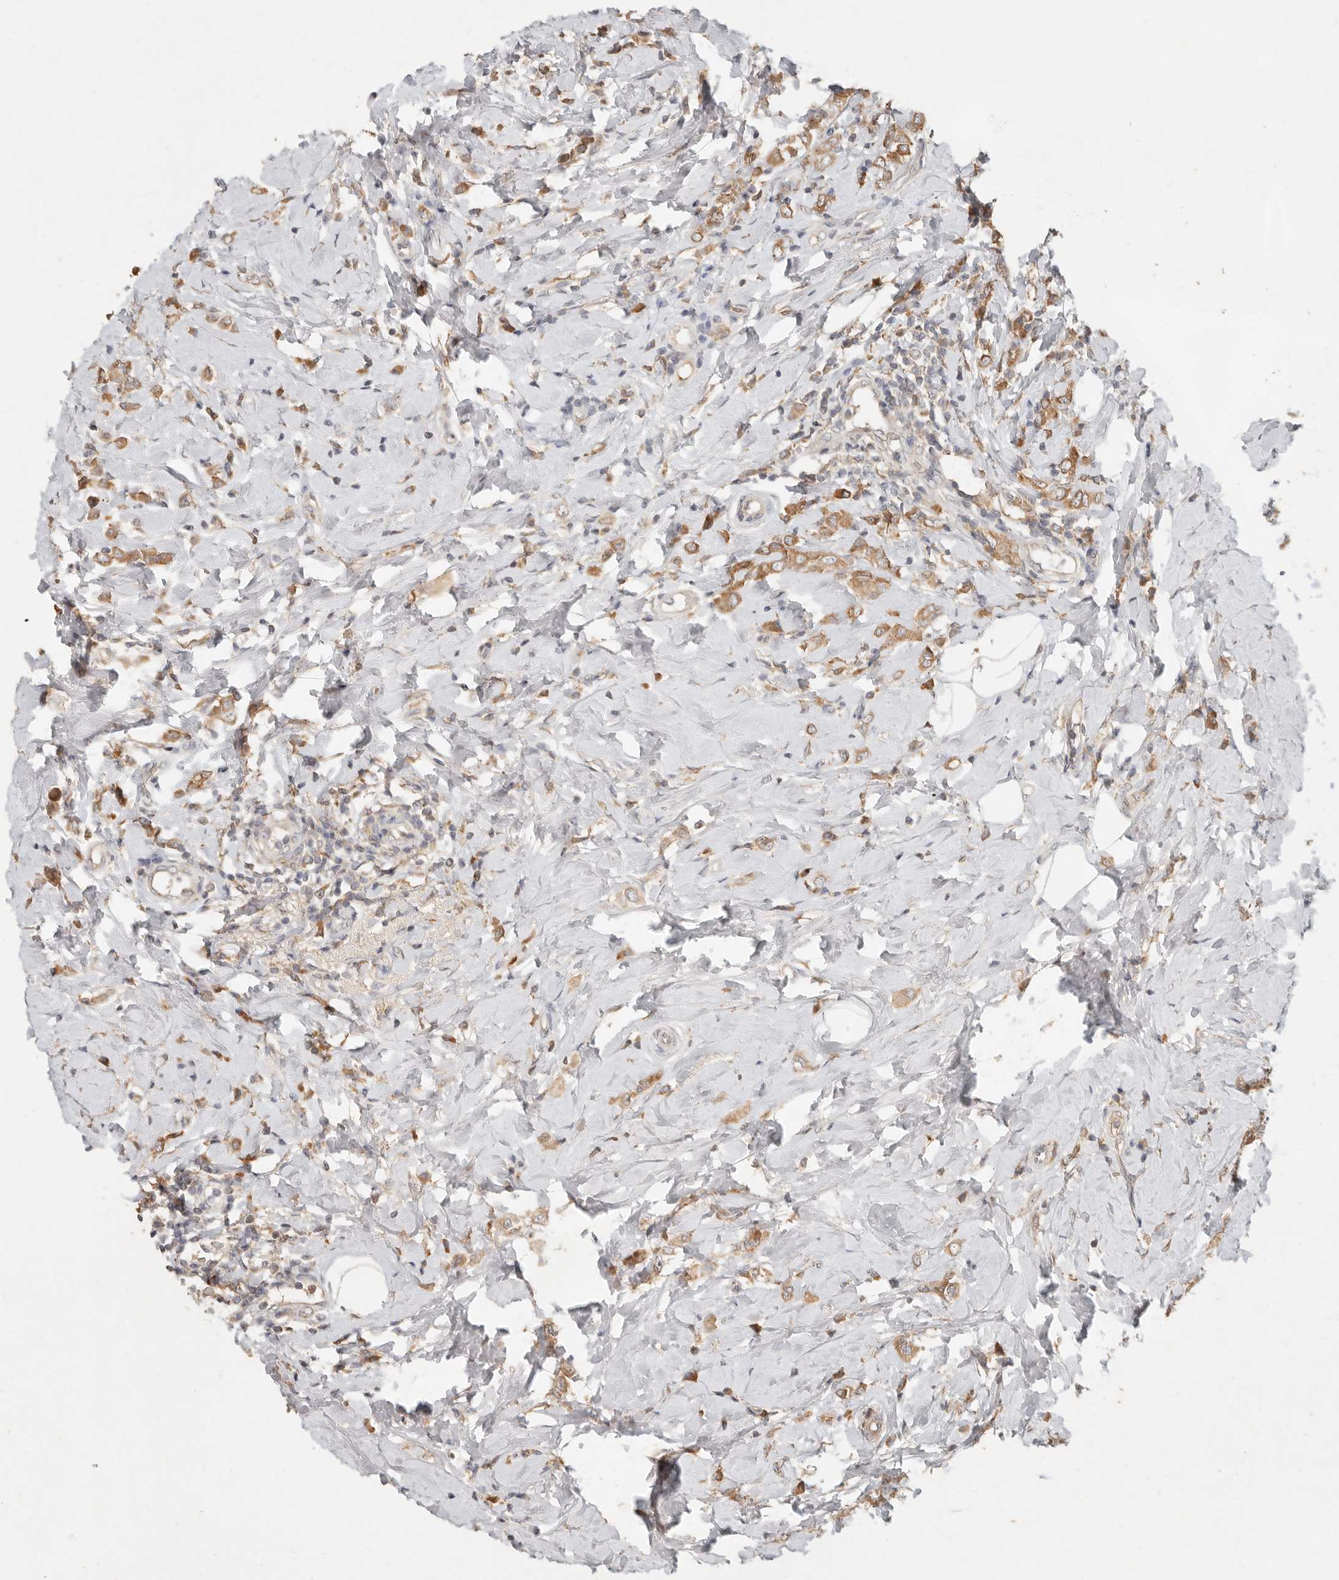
{"staining": {"intensity": "moderate", "quantity": ">75%", "location": "cytoplasmic/membranous"}, "tissue": "breast cancer", "cell_type": "Tumor cells", "image_type": "cancer", "snomed": [{"axis": "morphology", "description": "Lobular carcinoma"}, {"axis": "topography", "description": "Breast"}], "caption": "High-power microscopy captured an immunohistochemistry histopathology image of breast cancer (lobular carcinoma), revealing moderate cytoplasmic/membranous expression in about >75% of tumor cells. The protein of interest is stained brown, and the nuclei are stained in blue (DAB (3,3'-diaminobenzidine) IHC with brightfield microscopy, high magnification).", "gene": "ARHGEF10L", "patient": {"sex": "female", "age": 47}}